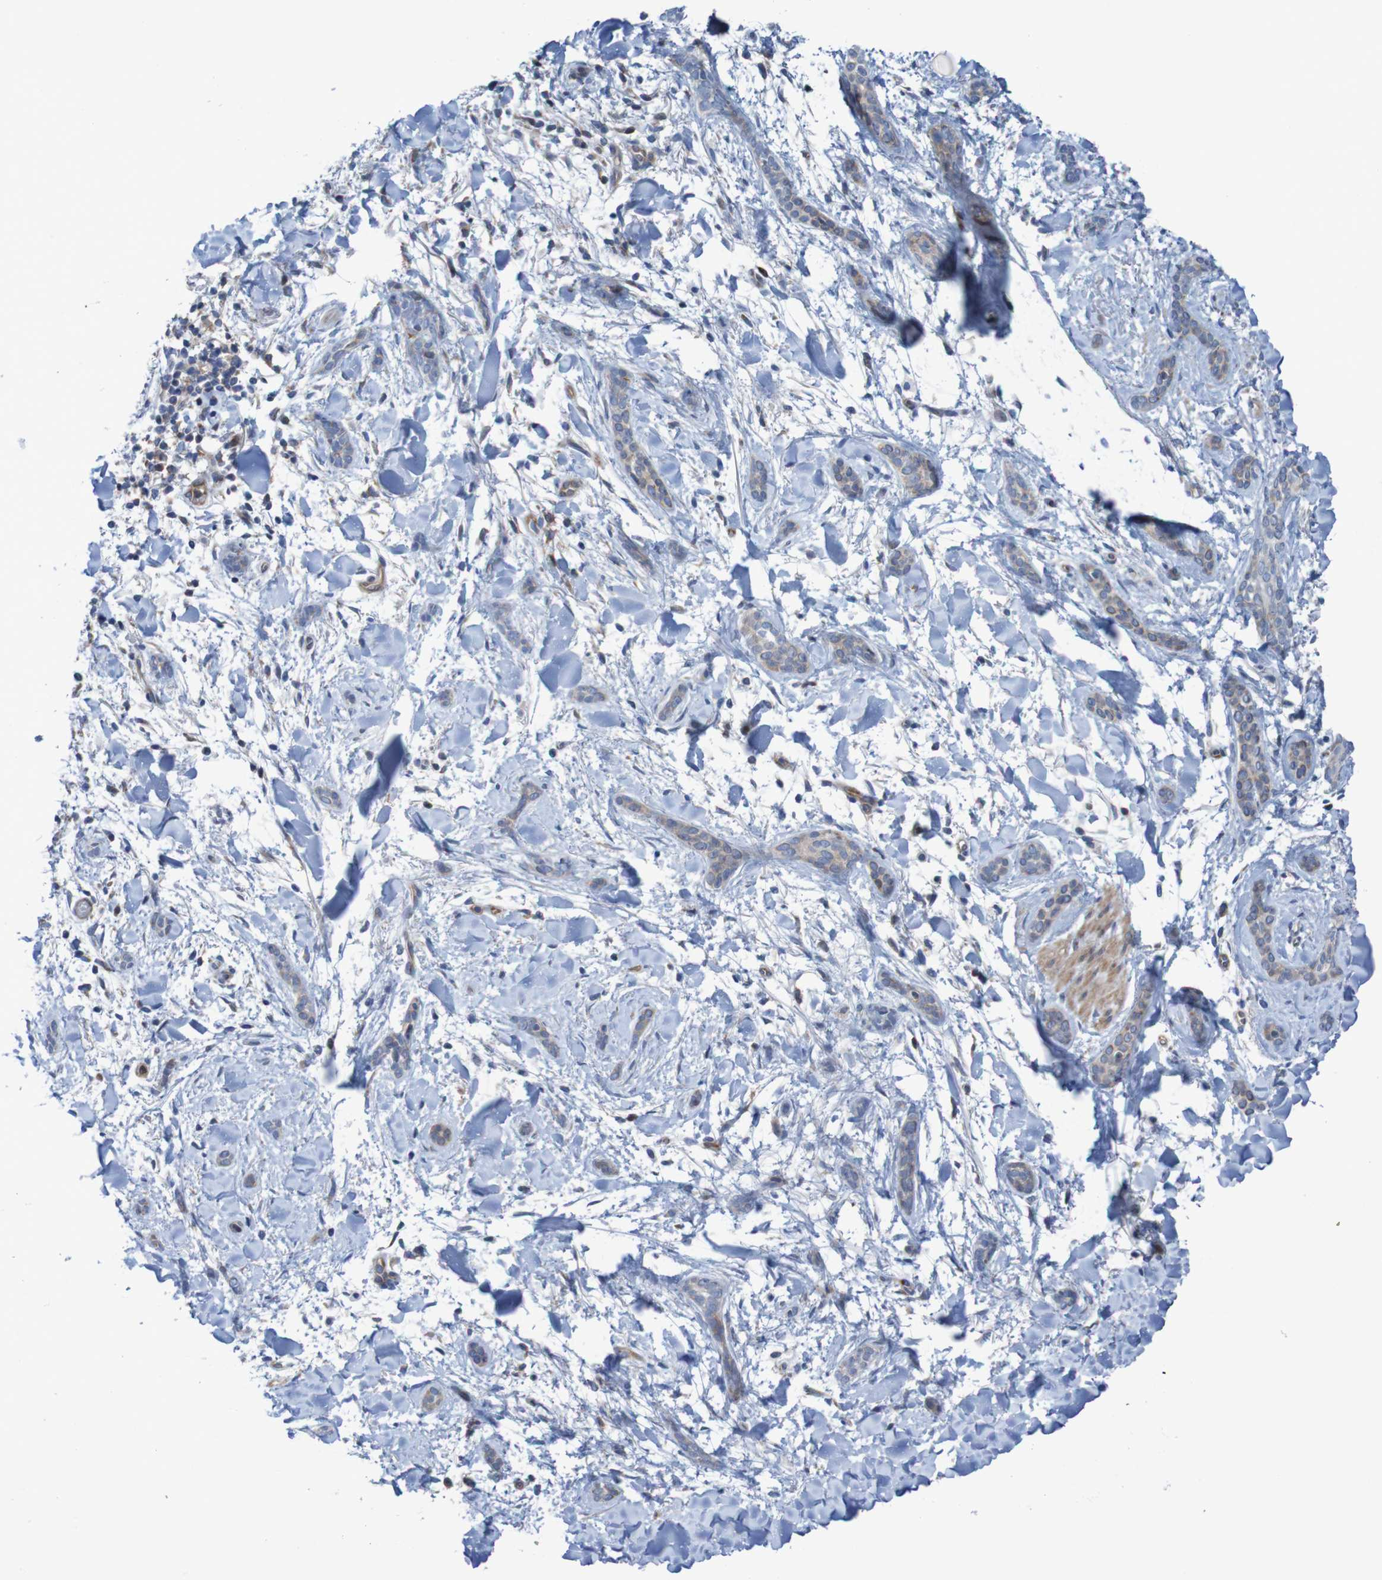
{"staining": {"intensity": "weak", "quantity": ">75%", "location": "cytoplasmic/membranous"}, "tissue": "skin cancer", "cell_type": "Tumor cells", "image_type": "cancer", "snomed": [{"axis": "morphology", "description": "Basal cell carcinoma"}, {"axis": "morphology", "description": "Adnexal tumor, benign"}, {"axis": "topography", "description": "Skin"}], "caption": "Tumor cells display weak cytoplasmic/membranous expression in approximately >75% of cells in basal cell carcinoma (skin).", "gene": "ANGPT4", "patient": {"sex": "female", "age": 42}}